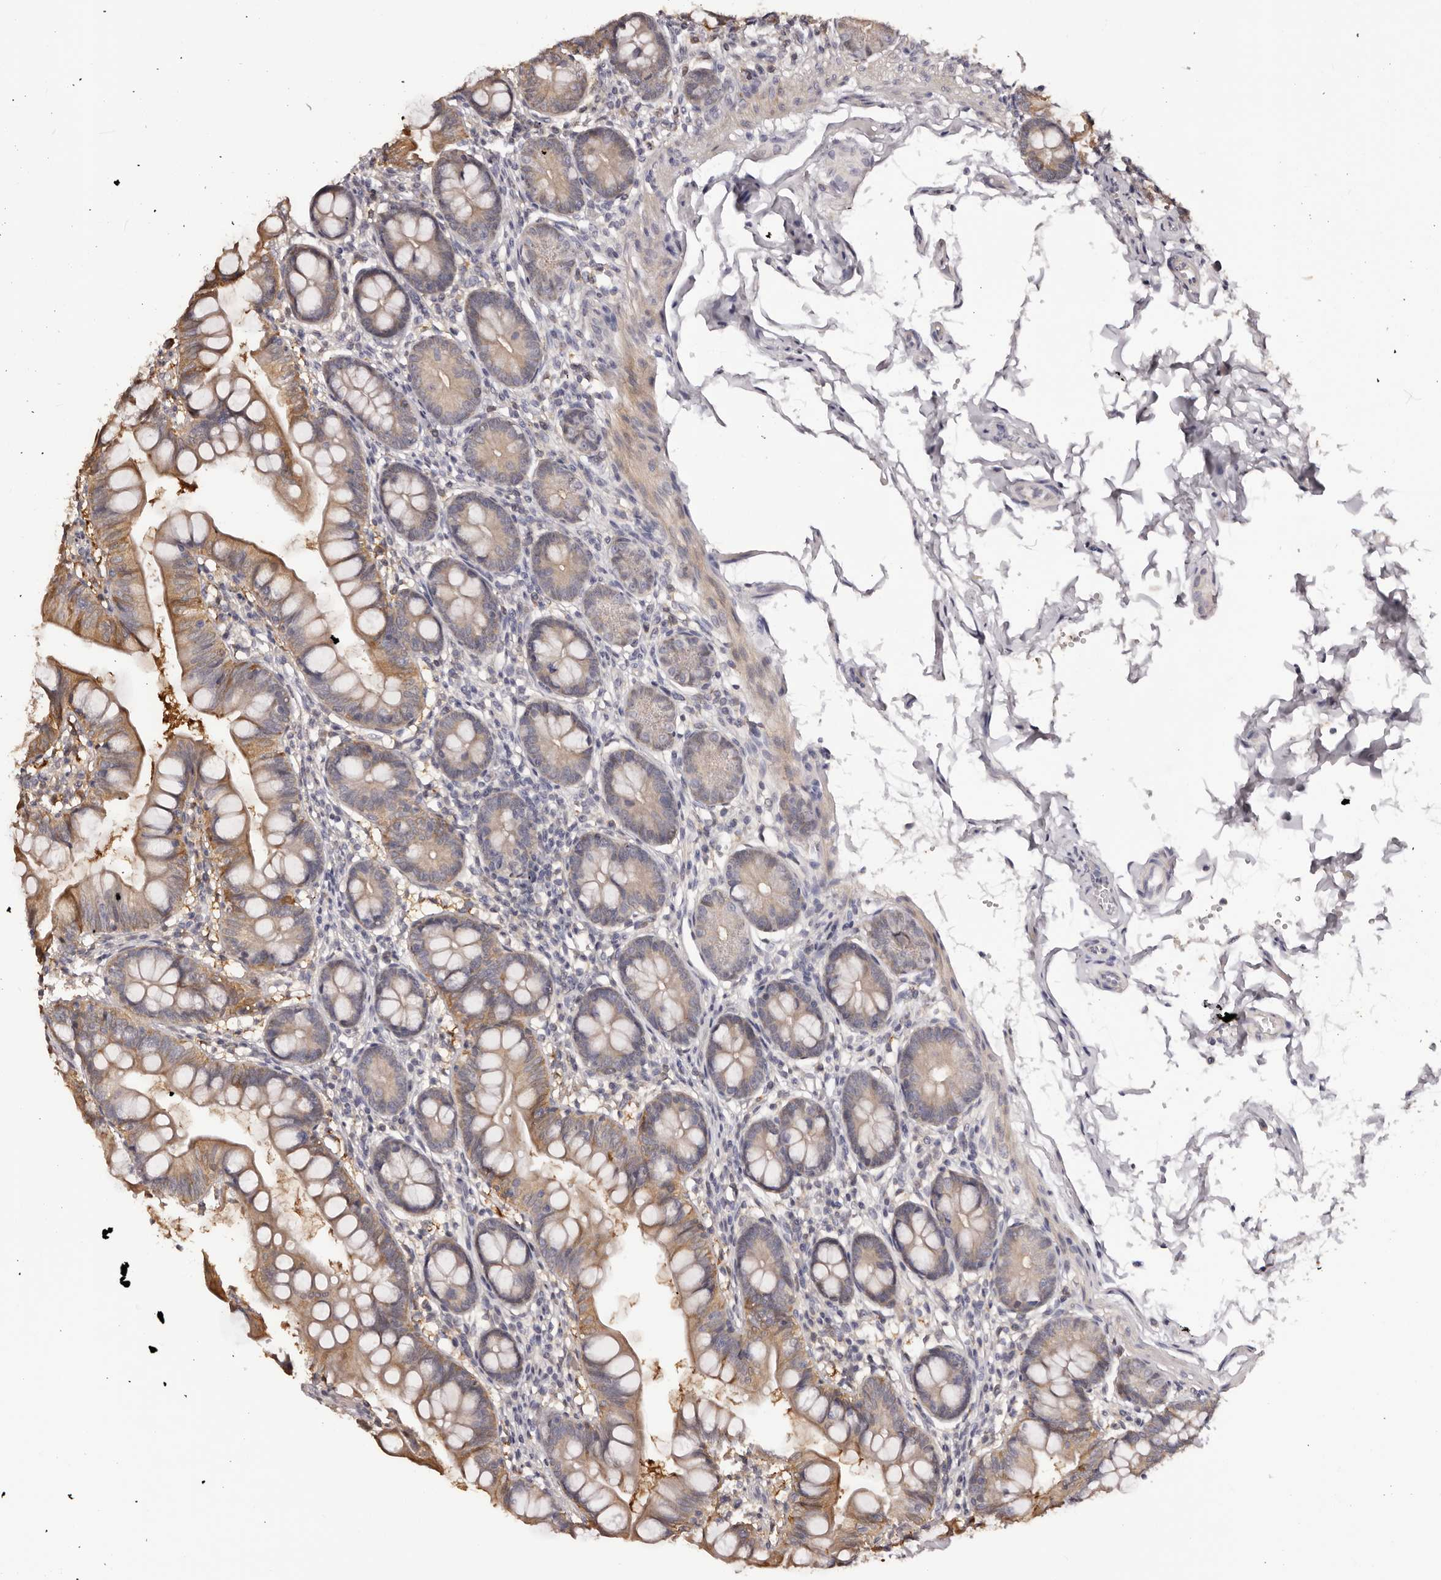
{"staining": {"intensity": "moderate", "quantity": ">75%", "location": "cytoplasmic/membranous"}, "tissue": "small intestine", "cell_type": "Glandular cells", "image_type": "normal", "snomed": [{"axis": "morphology", "description": "Normal tissue, NOS"}, {"axis": "topography", "description": "Small intestine"}], "caption": "IHC micrograph of normal small intestine: small intestine stained using IHC displays medium levels of moderate protein expression localized specifically in the cytoplasmic/membranous of glandular cells, appearing as a cytoplasmic/membranous brown color.", "gene": "KCNJ8", "patient": {"sex": "male", "age": 7}}